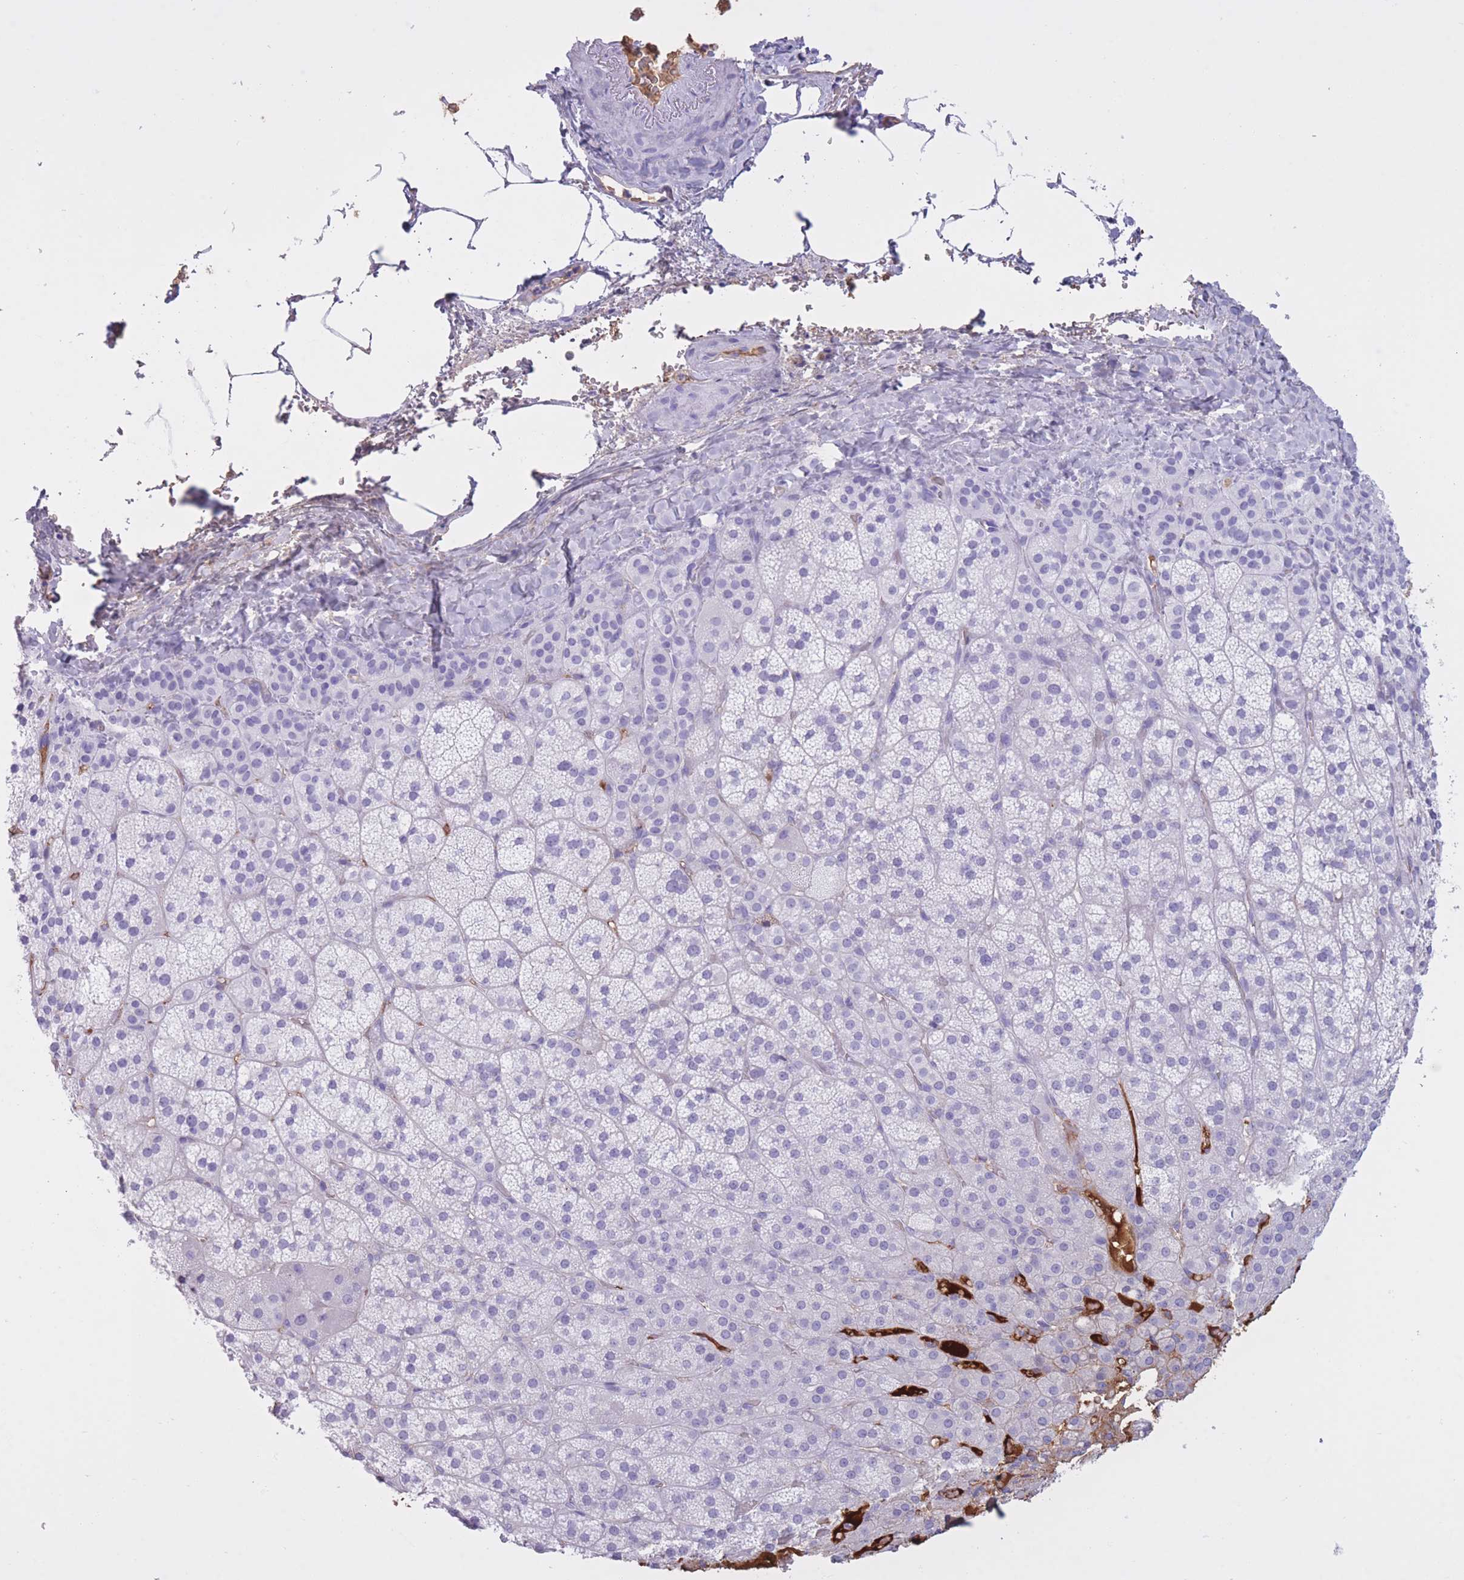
{"staining": {"intensity": "negative", "quantity": "none", "location": "none"}, "tissue": "adrenal gland", "cell_type": "Glandular cells", "image_type": "normal", "snomed": [{"axis": "morphology", "description": "Normal tissue, NOS"}, {"axis": "topography", "description": "Adrenal gland"}], "caption": "High magnification brightfield microscopy of unremarkable adrenal gland stained with DAB (3,3'-diaminobenzidine) (brown) and counterstained with hematoxylin (blue): glandular cells show no significant positivity. (IHC, brightfield microscopy, high magnification).", "gene": "AP3S1", "patient": {"sex": "female", "age": 58}}